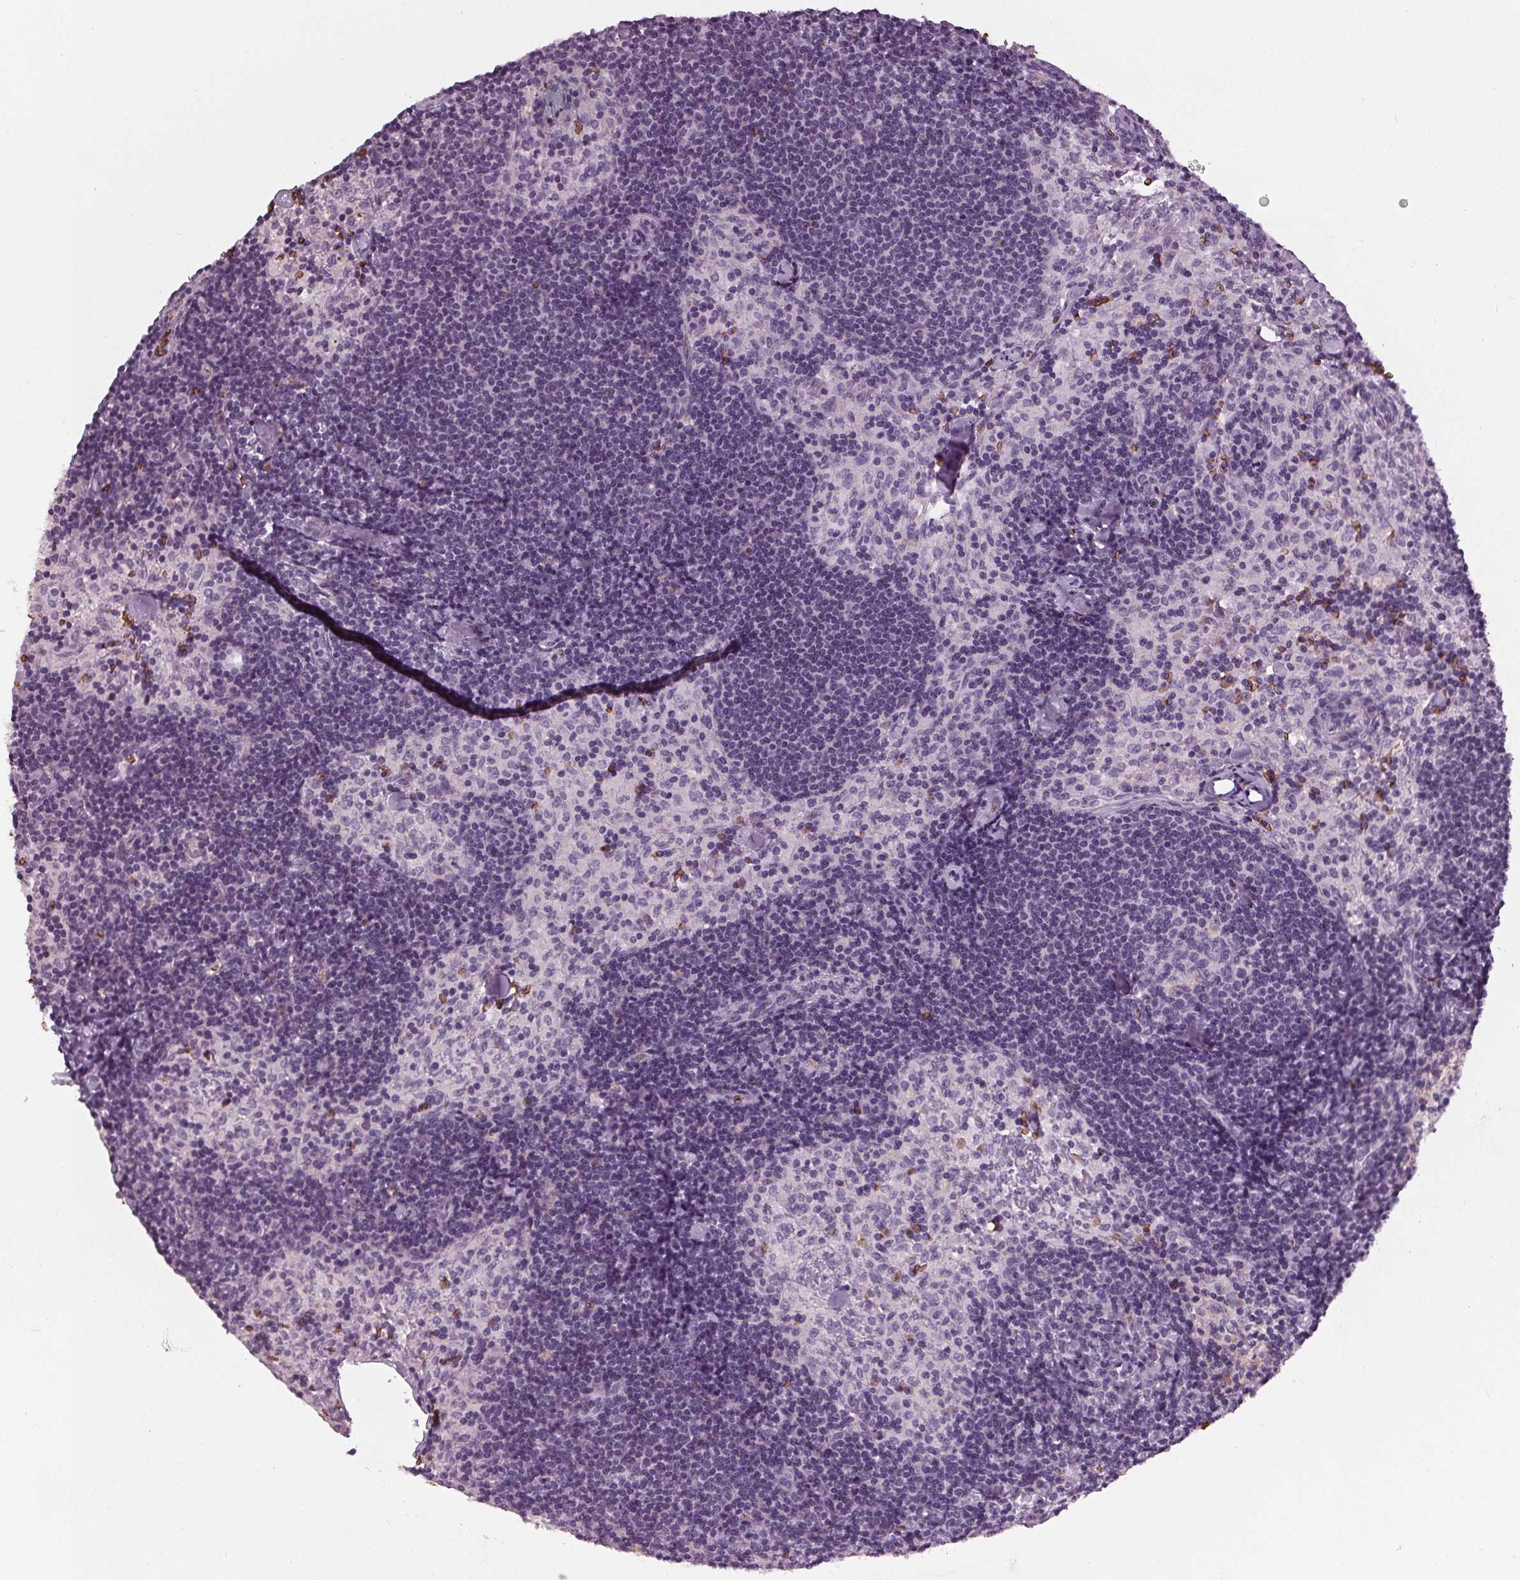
{"staining": {"intensity": "negative", "quantity": "none", "location": "none"}, "tissue": "lymph node", "cell_type": "Germinal center cells", "image_type": "normal", "snomed": [{"axis": "morphology", "description": "Normal tissue, NOS"}, {"axis": "topography", "description": "Lymph node"}], "caption": "IHC micrograph of benign lymph node: human lymph node stained with DAB (3,3'-diaminobenzidine) shows no significant protein positivity in germinal center cells. (Brightfield microscopy of DAB (3,3'-diaminobenzidine) immunohistochemistry at high magnification).", "gene": "SLC4A1", "patient": {"sex": "female", "age": 69}}